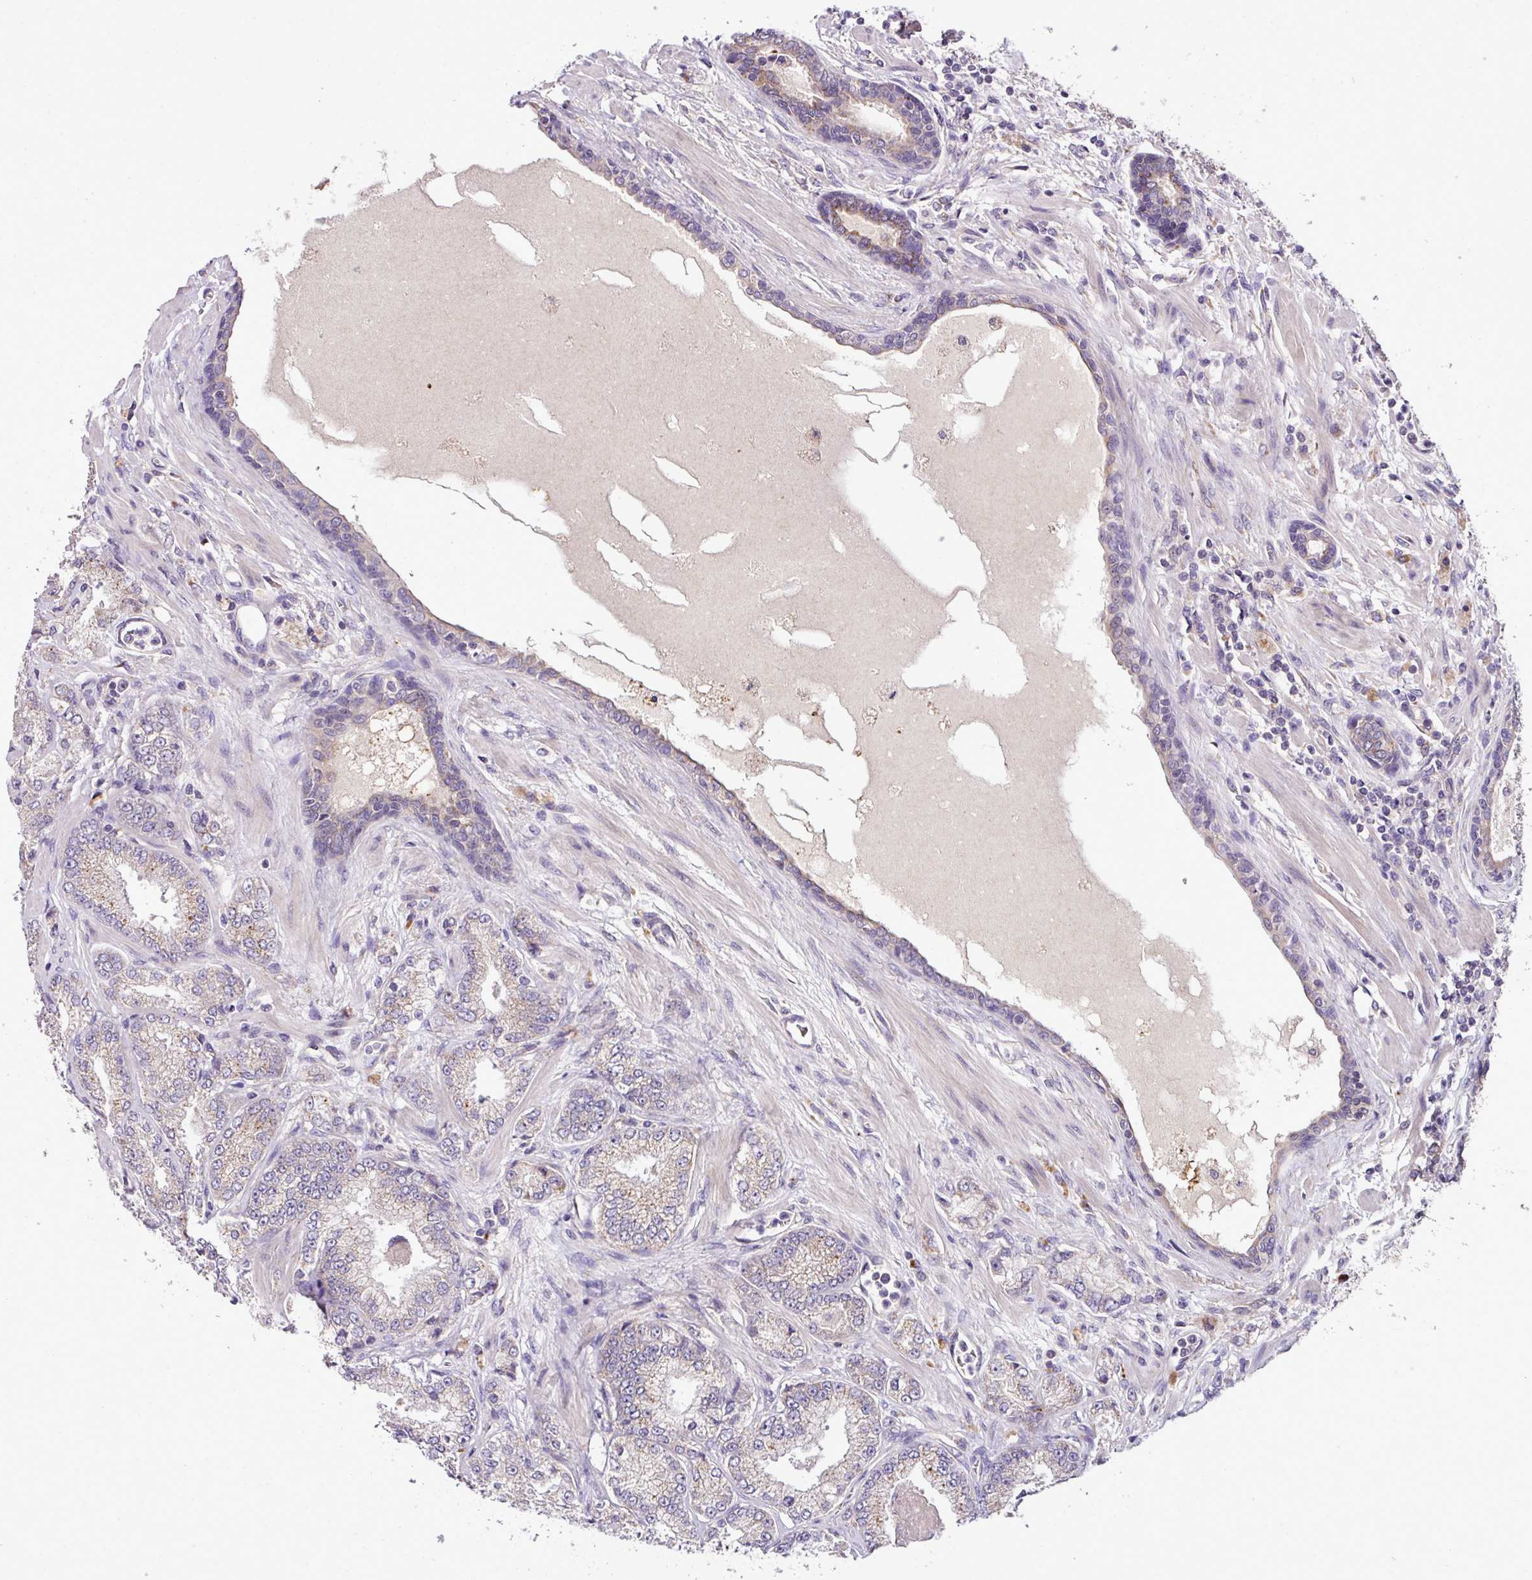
{"staining": {"intensity": "weak", "quantity": "25%-75%", "location": "cytoplasmic/membranous"}, "tissue": "prostate cancer", "cell_type": "Tumor cells", "image_type": "cancer", "snomed": [{"axis": "morphology", "description": "Adenocarcinoma, High grade"}, {"axis": "topography", "description": "Prostate"}], "caption": "High-power microscopy captured an immunohistochemistry (IHC) photomicrograph of prostate cancer, revealing weak cytoplasmic/membranous expression in approximately 25%-75% of tumor cells.", "gene": "XIAP", "patient": {"sex": "male", "age": 68}}